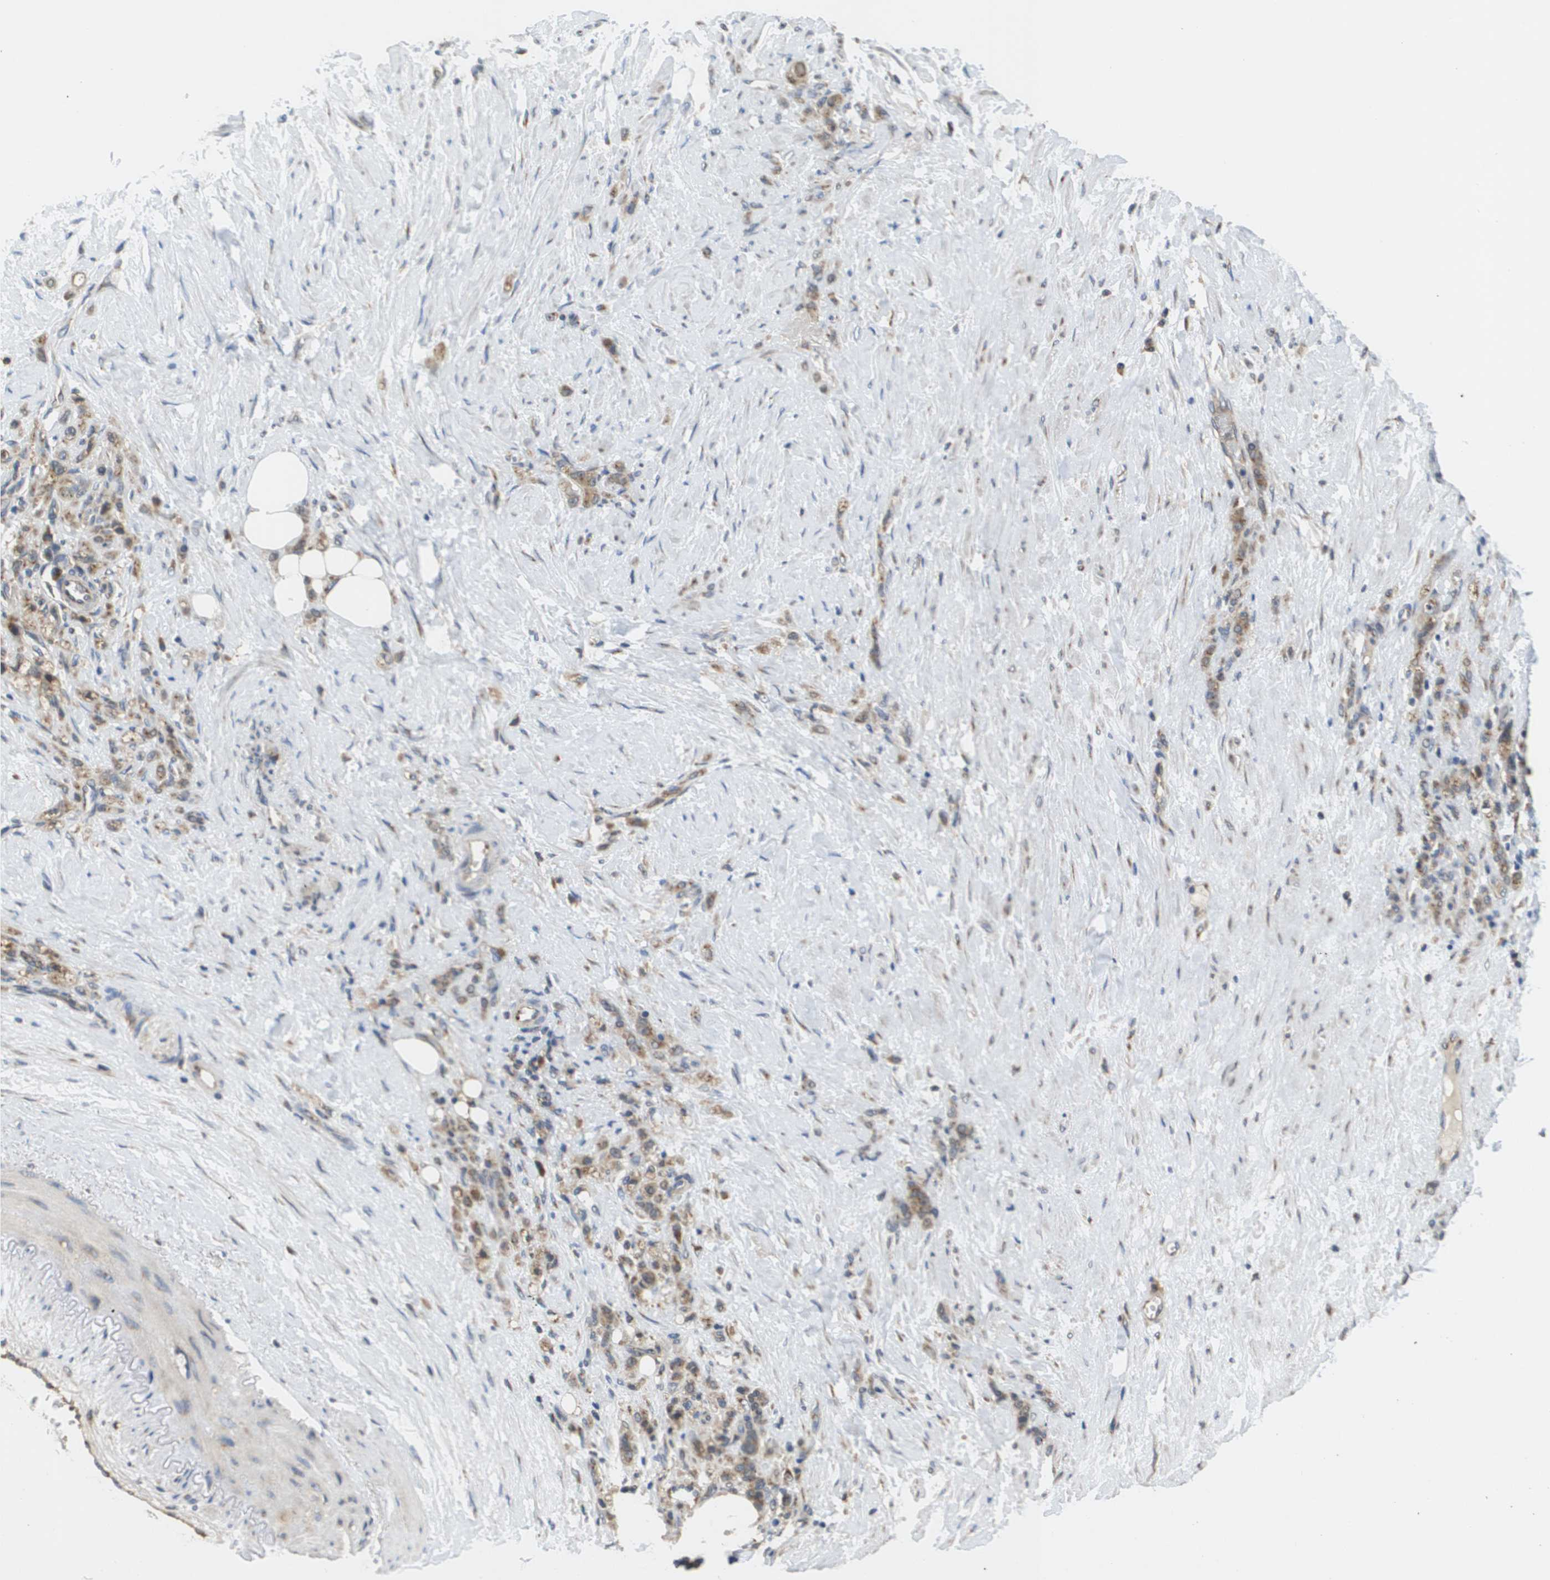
{"staining": {"intensity": "moderate", "quantity": ">75%", "location": "cytoplasmic/membranous"}, "tissue": "stomach cancer", "cell_type": "Tumor cells", "image_type": "cancer", "snomed": [{"axis": "morphology", "description": "Adenocarcinoma, NOS"}, {"axis": "topography", "description": "Stomach"}], "caption": "A brown stain shows moderate cytoplasmic/membranous positivity of a protein in adenocarcinoma (stomach) tumor cells.", "gene": "PCK1", "patient": {"sex": "male", "age": 82}}